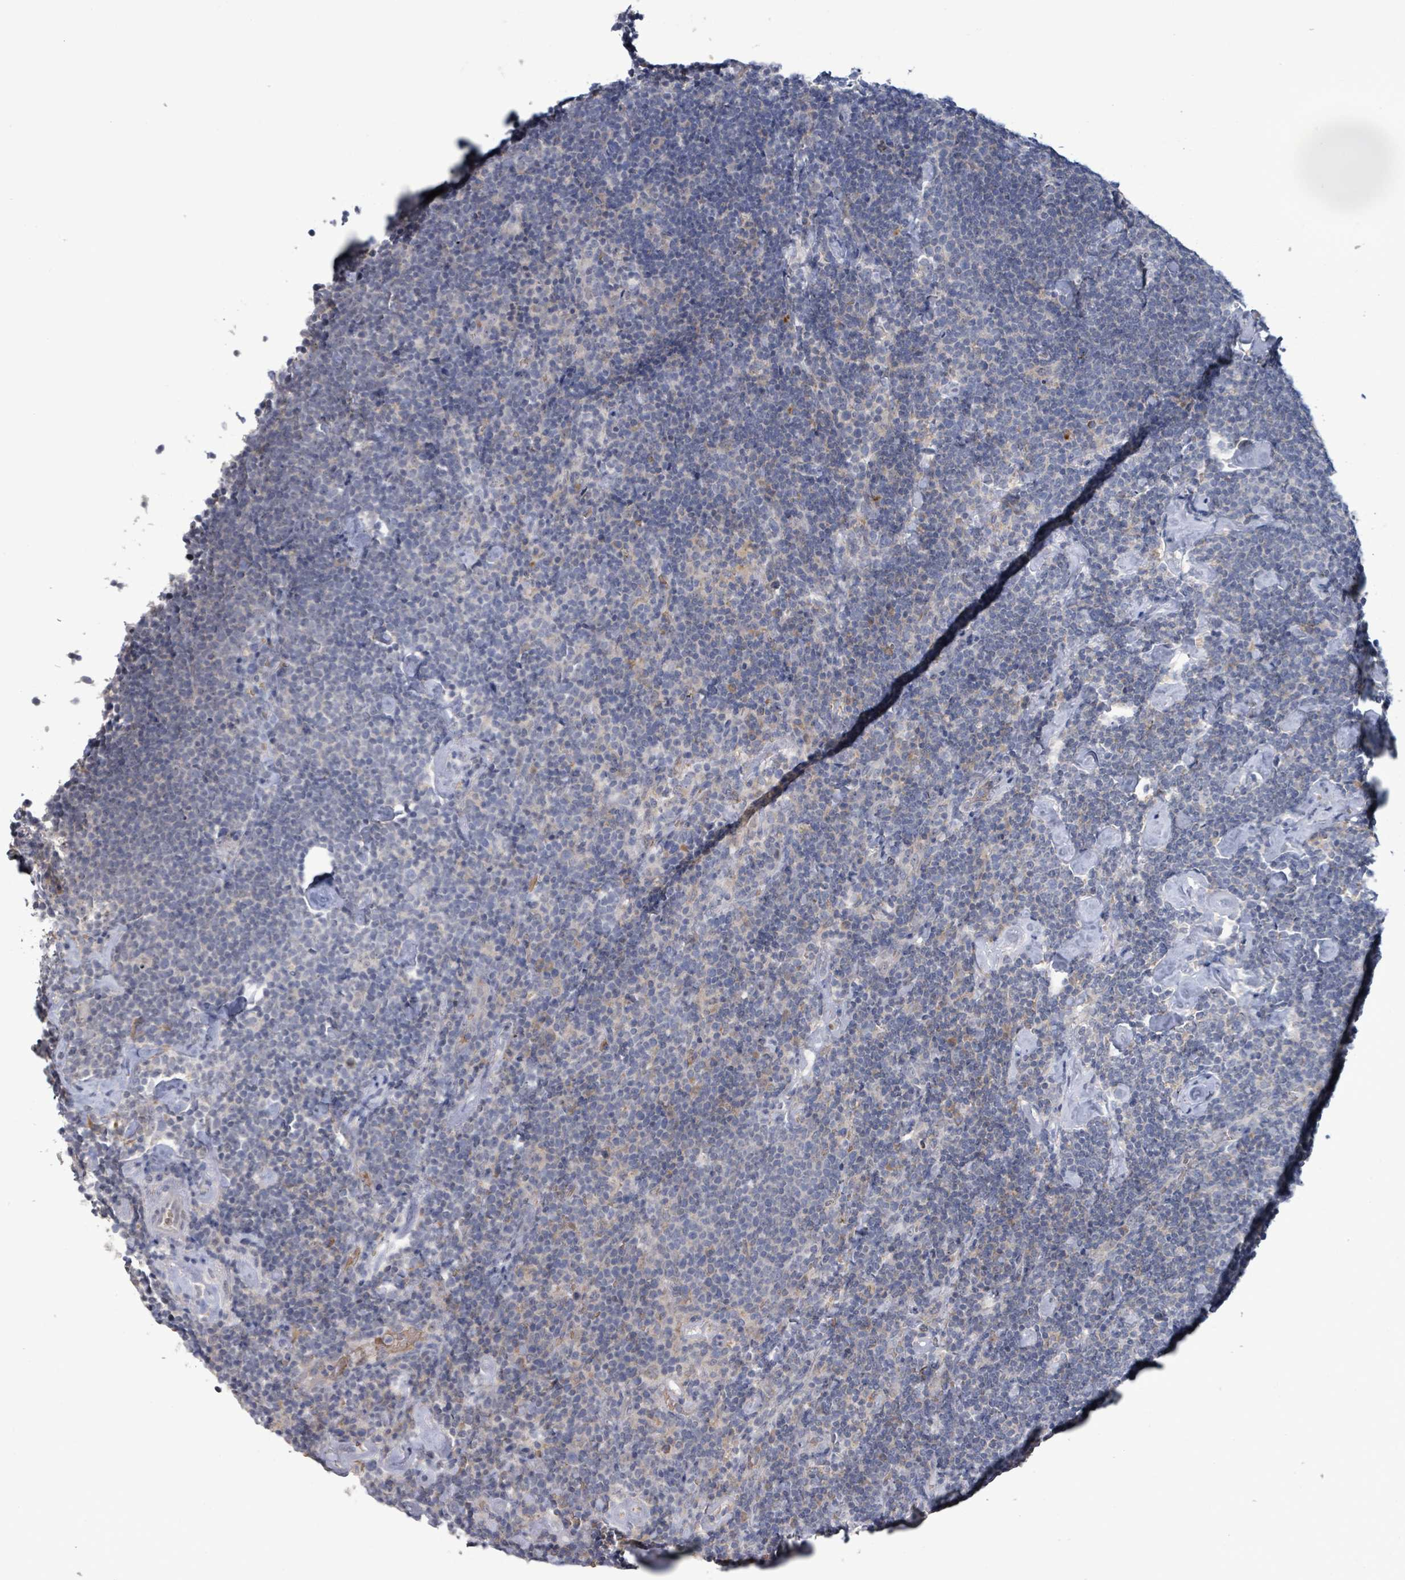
{"staining": {"intensity": "negative", "quantity": "none", "location": "none"}, "tissue": "lymphoma", "cell_type": "Tumor cells", "image_type": "cancer", "snomed": [{"axis": "morphology", "description": "Malignant lymphoma, non-Hodgkin's type, High grade"}, {"axis": "topography", "description": "Lymph node"}], "caption": "High magnification brightfield microscopy of lymphoma stained with DAB (brown) and counterstained with hematoxylin (blue): tumor cells show no significant positivity.", "gene": "SEBOX", "patient": {"sex": "male", "age": 61}}